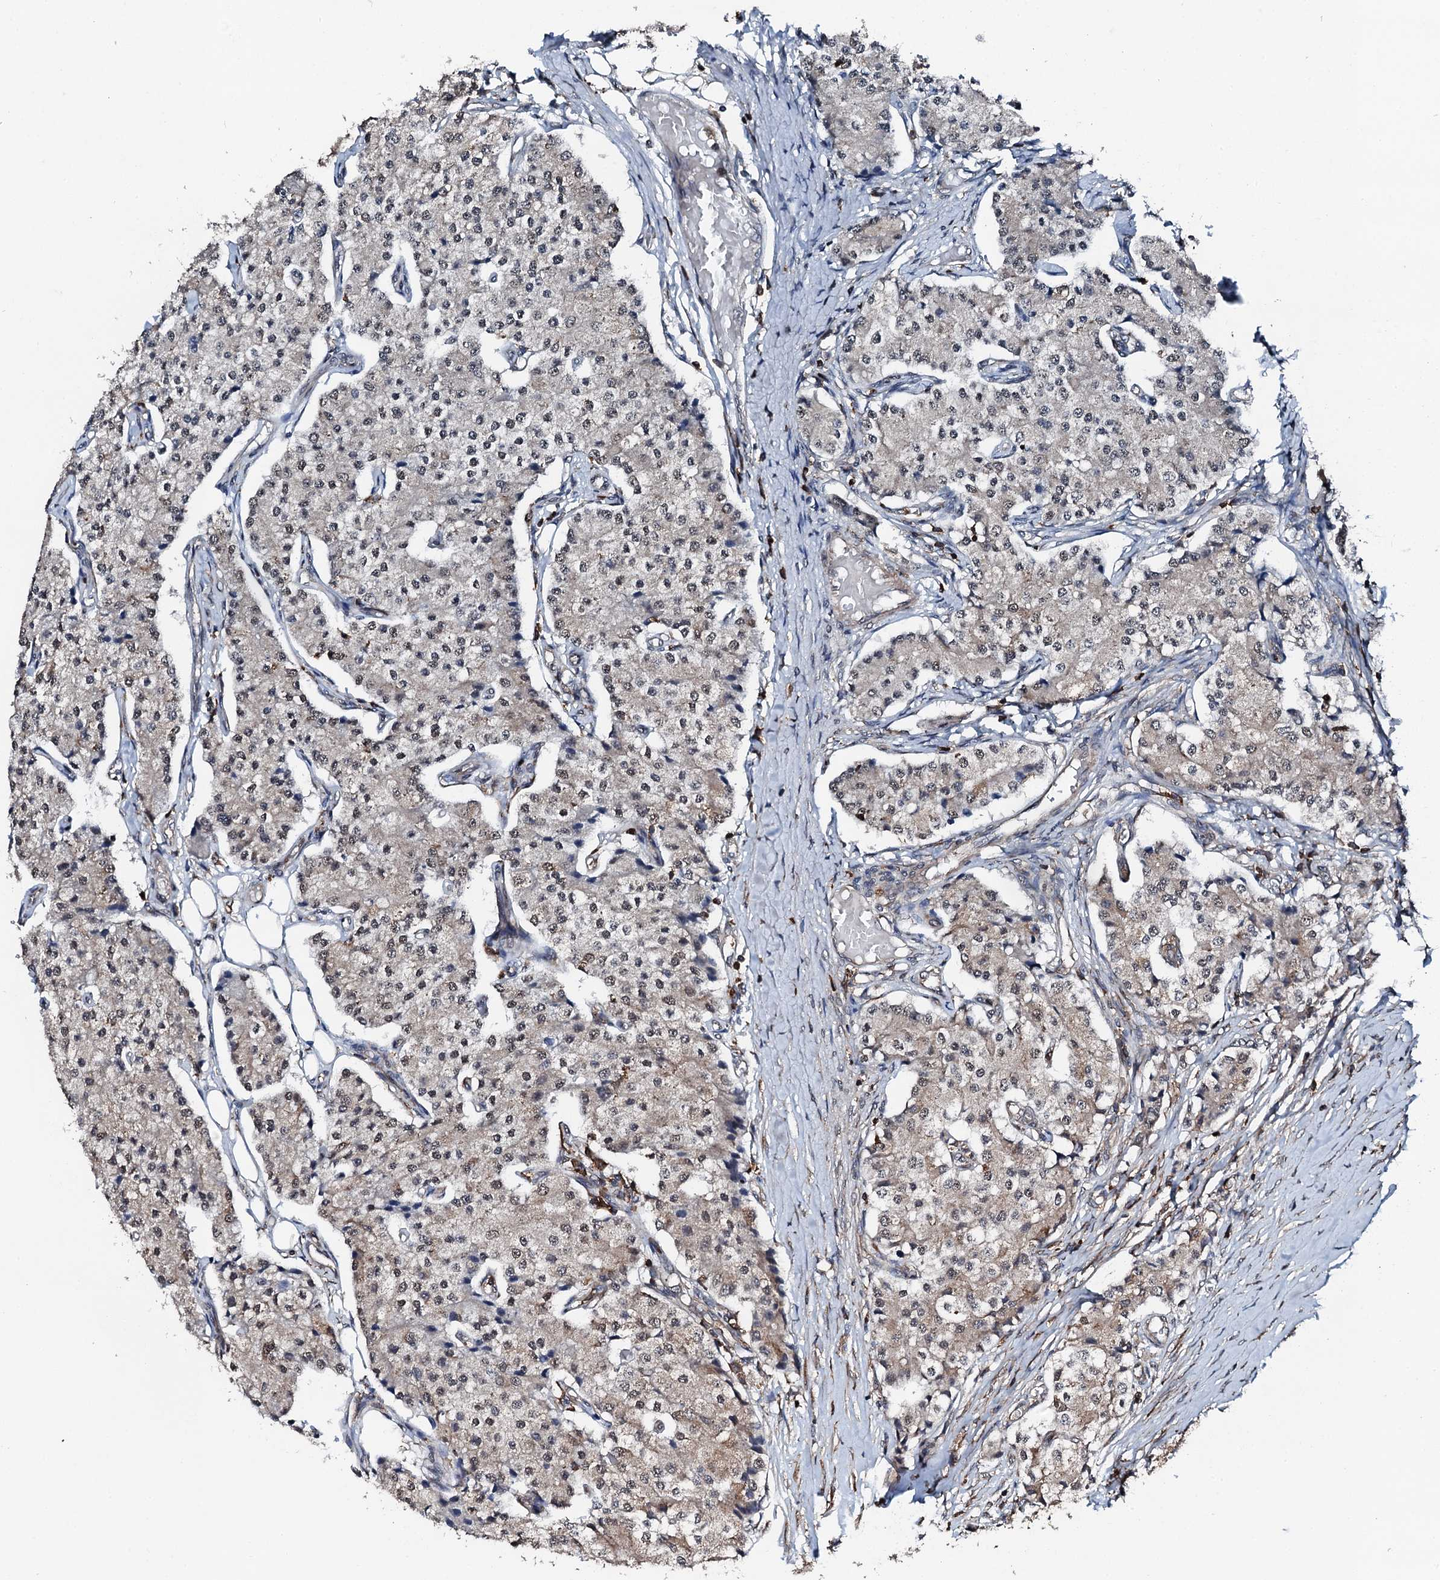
{"staining": {"intensity": "weak", "quantity": "<25%", "location": "cytoplasmic/membranous"}, "tissue": "carcinoid", "cell_type": "Tumor cells", "image_type": "cancer", "snomed": [{"axis": "morphology", "description": "Carcinoid, malignant, NOS"}, {"axis": "topography", "description": "Colon"}], "caption": "Protein analysis of carcinoid (malignant) reveals no significant positivity in tumor cells.", "gene": "EDC4", "patient": {"sex": "female", "age": 52}}